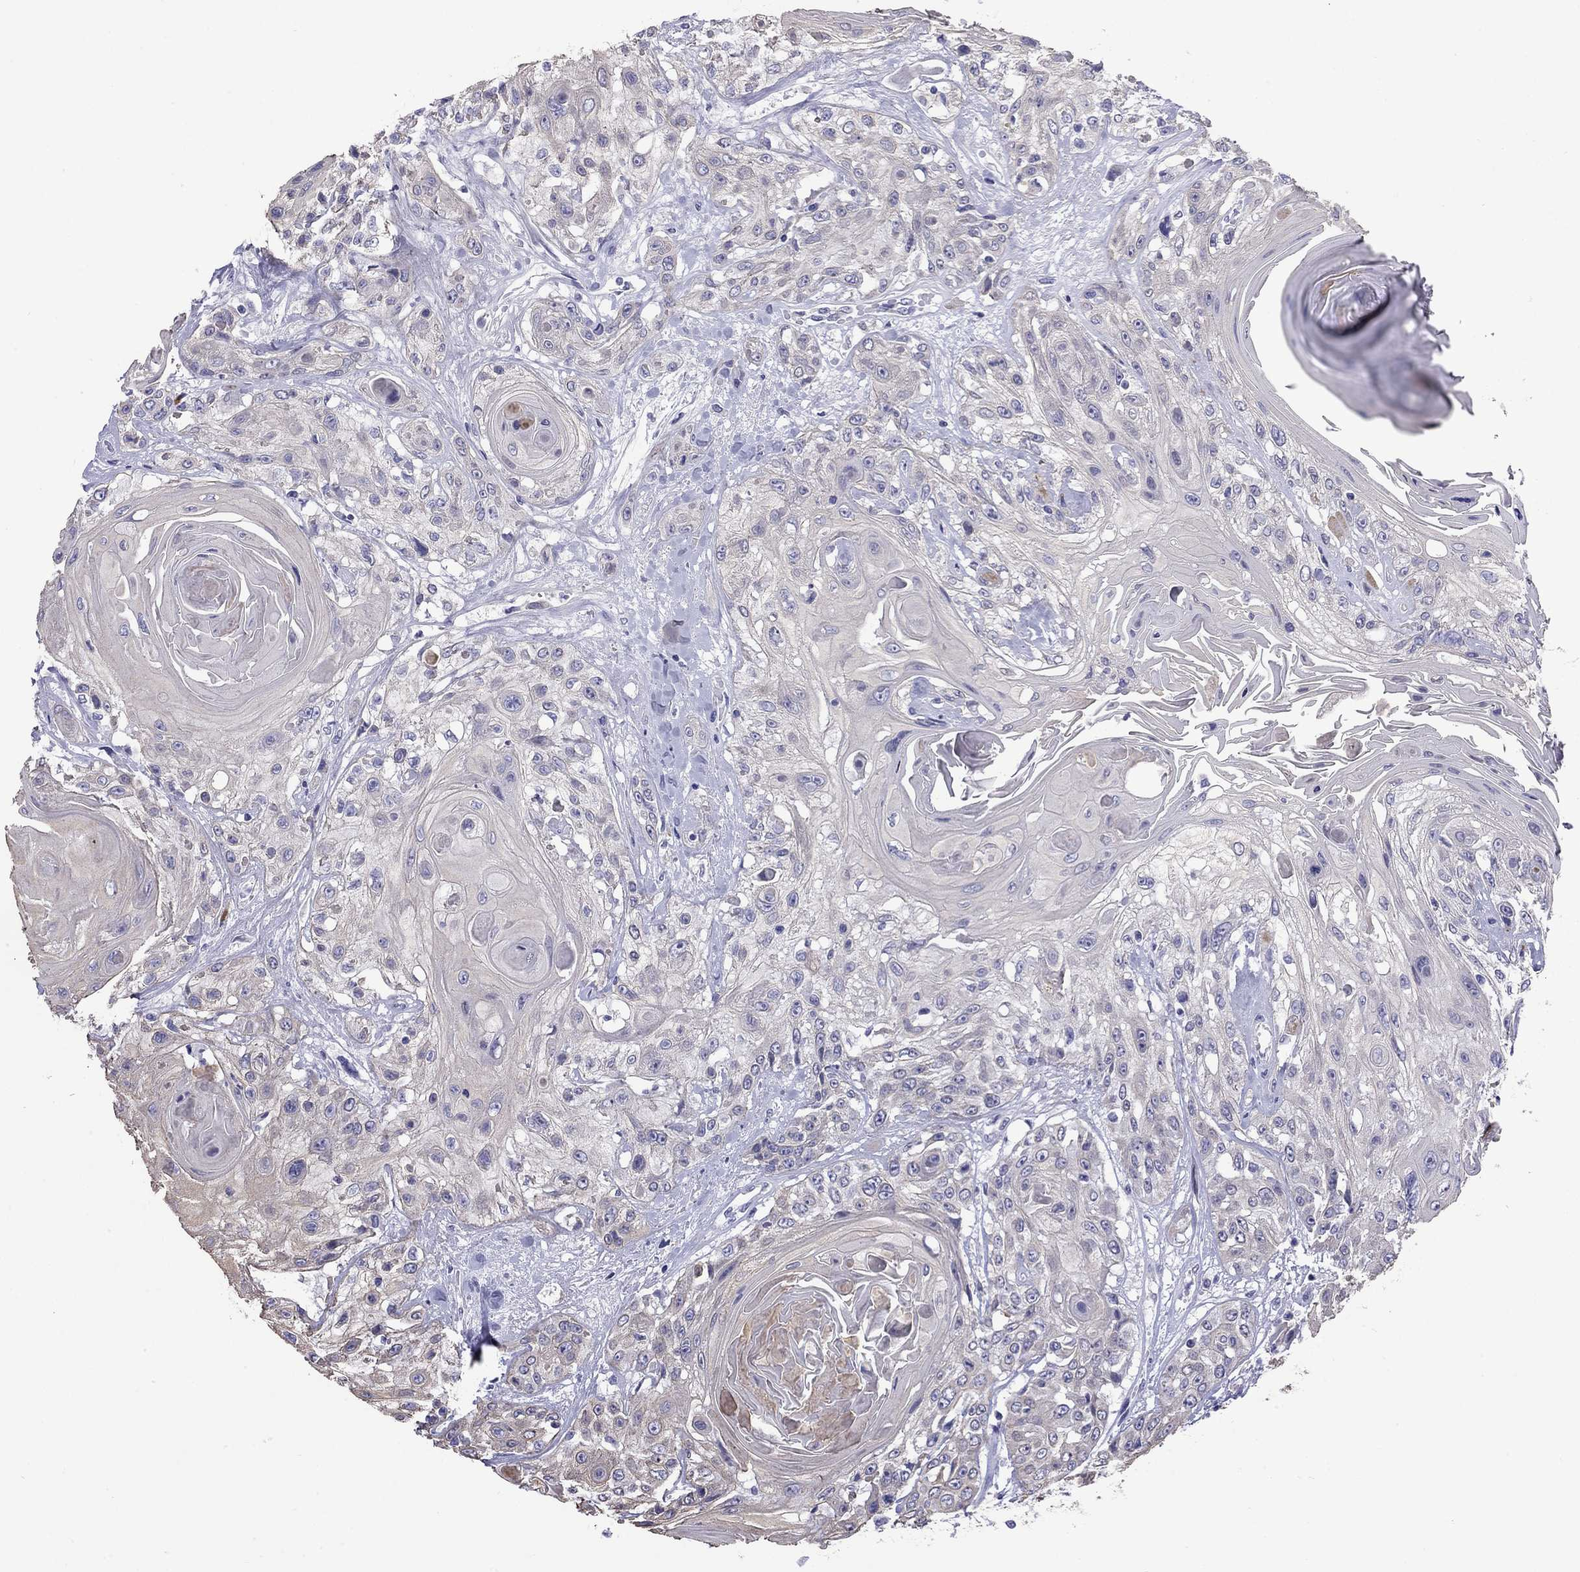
{"staining": {"intensity": "weak", "quantity": "<25%", "location": "cytoplasmic/membranous"}, "tissue": "head and neck cancer", "cell_type": "Tumor cells", "image_type": "cancer", "snomed": [{"axis": "morphology", "description": "Squamous cell carcinoma, NOS"}, {"axis": "topography", "description": "Head-Neck"}], "caption": "Image shows no protein expression in tumor cells of squamous cell carcinoma (head and neck) tissue.", "gene": "CMYA5", "patient": {"sex": "female", "age": 59}}